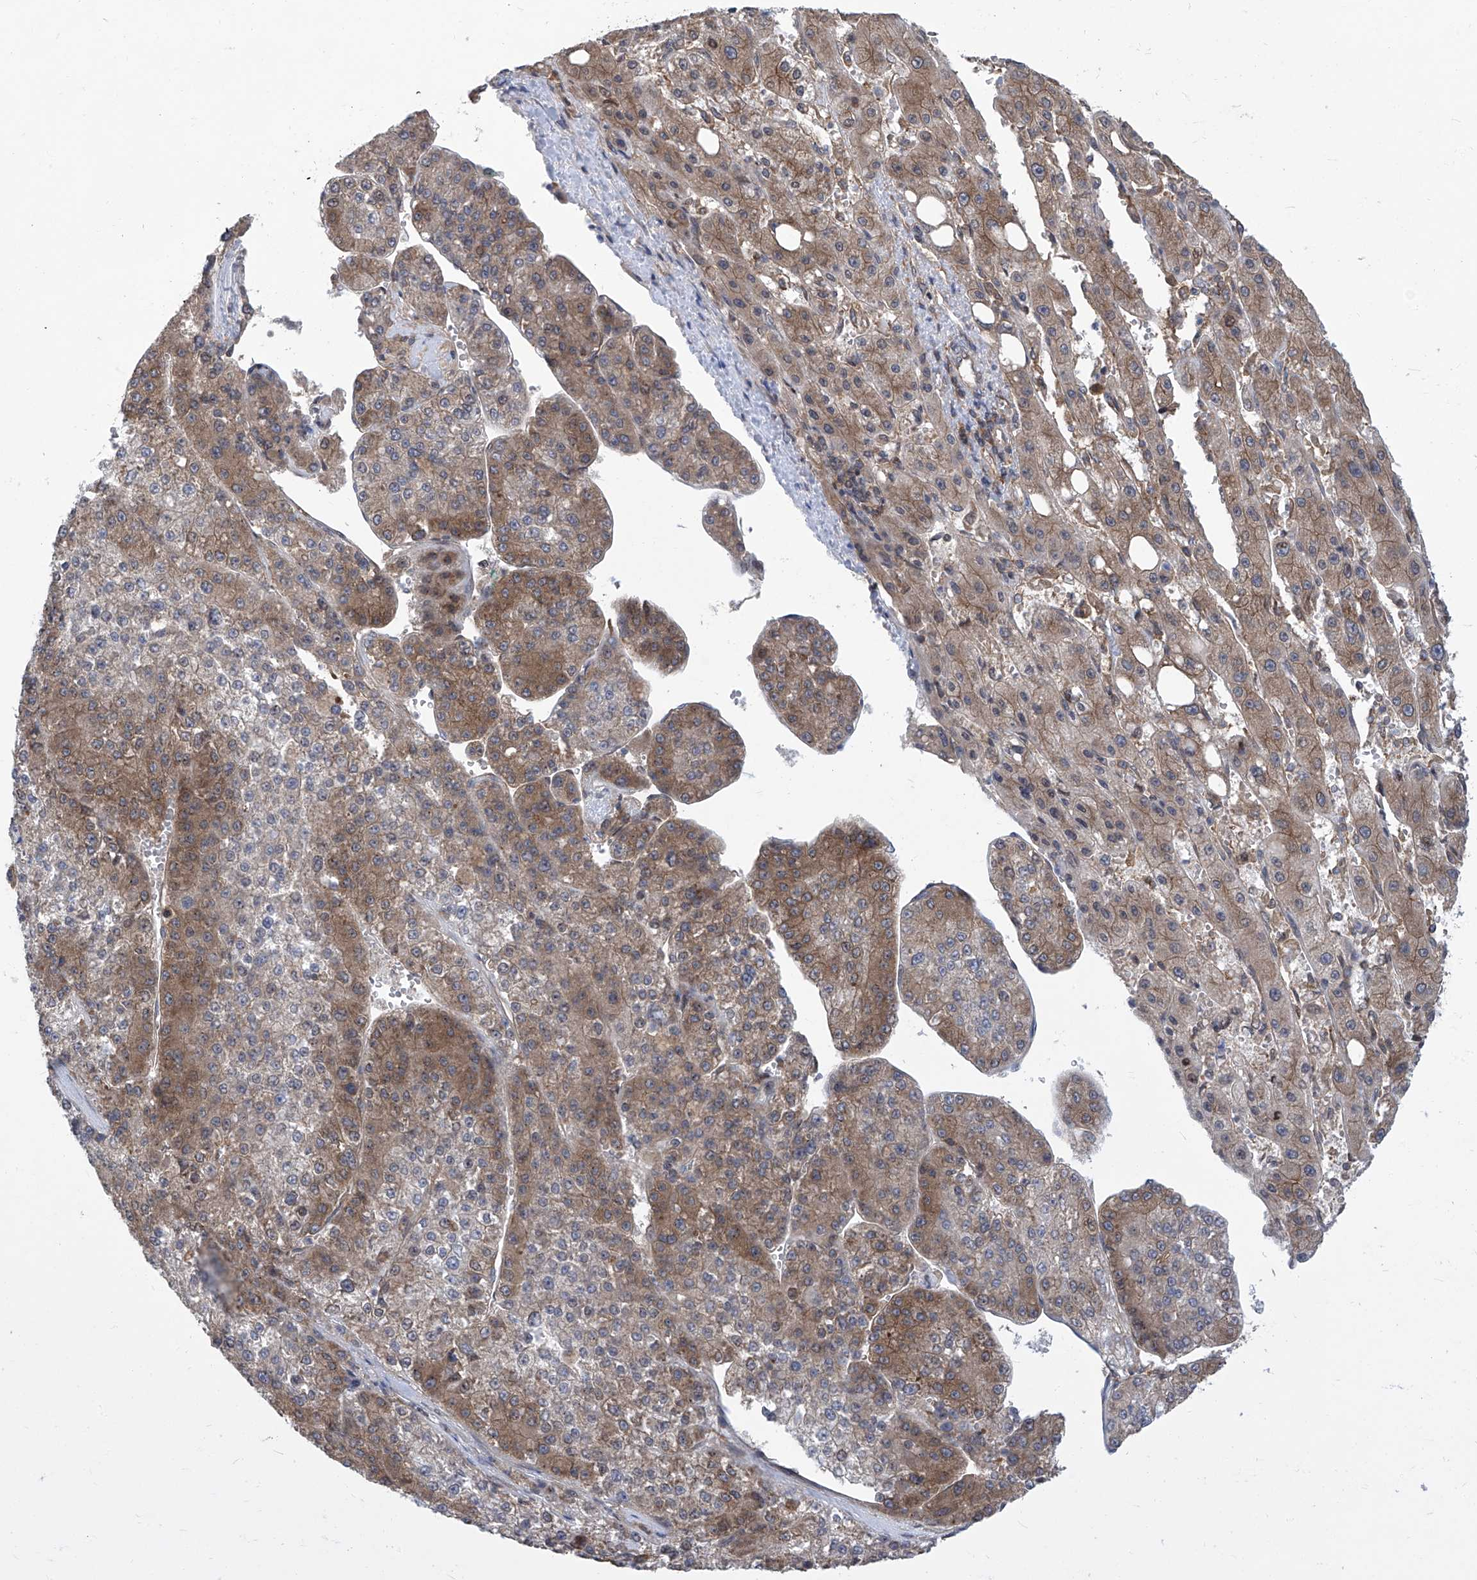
{"staining": {"intensity": "moderate", "quantity": "25%-75%", "location": "cytoplasmic/membranous"}, "tissue": "liver cancer", "cell_type": "Tumor cells", "image_type": "cancer", "snomed": [{"axis": "morphology", "description": "Carcinoma, Hepatocellular, NOS"}, {"axis": "topography", "description": "Liver"}], "caption": "Liver cancer (hepatocellular carcinoma) was stained to show a protein in brown. There is medium levels of moderate cytoplasmic/membranous staining in about 25%-75% of tumor cells.", "gene": "EIF3M", "patient": {"sex": "female", "age": 73}}